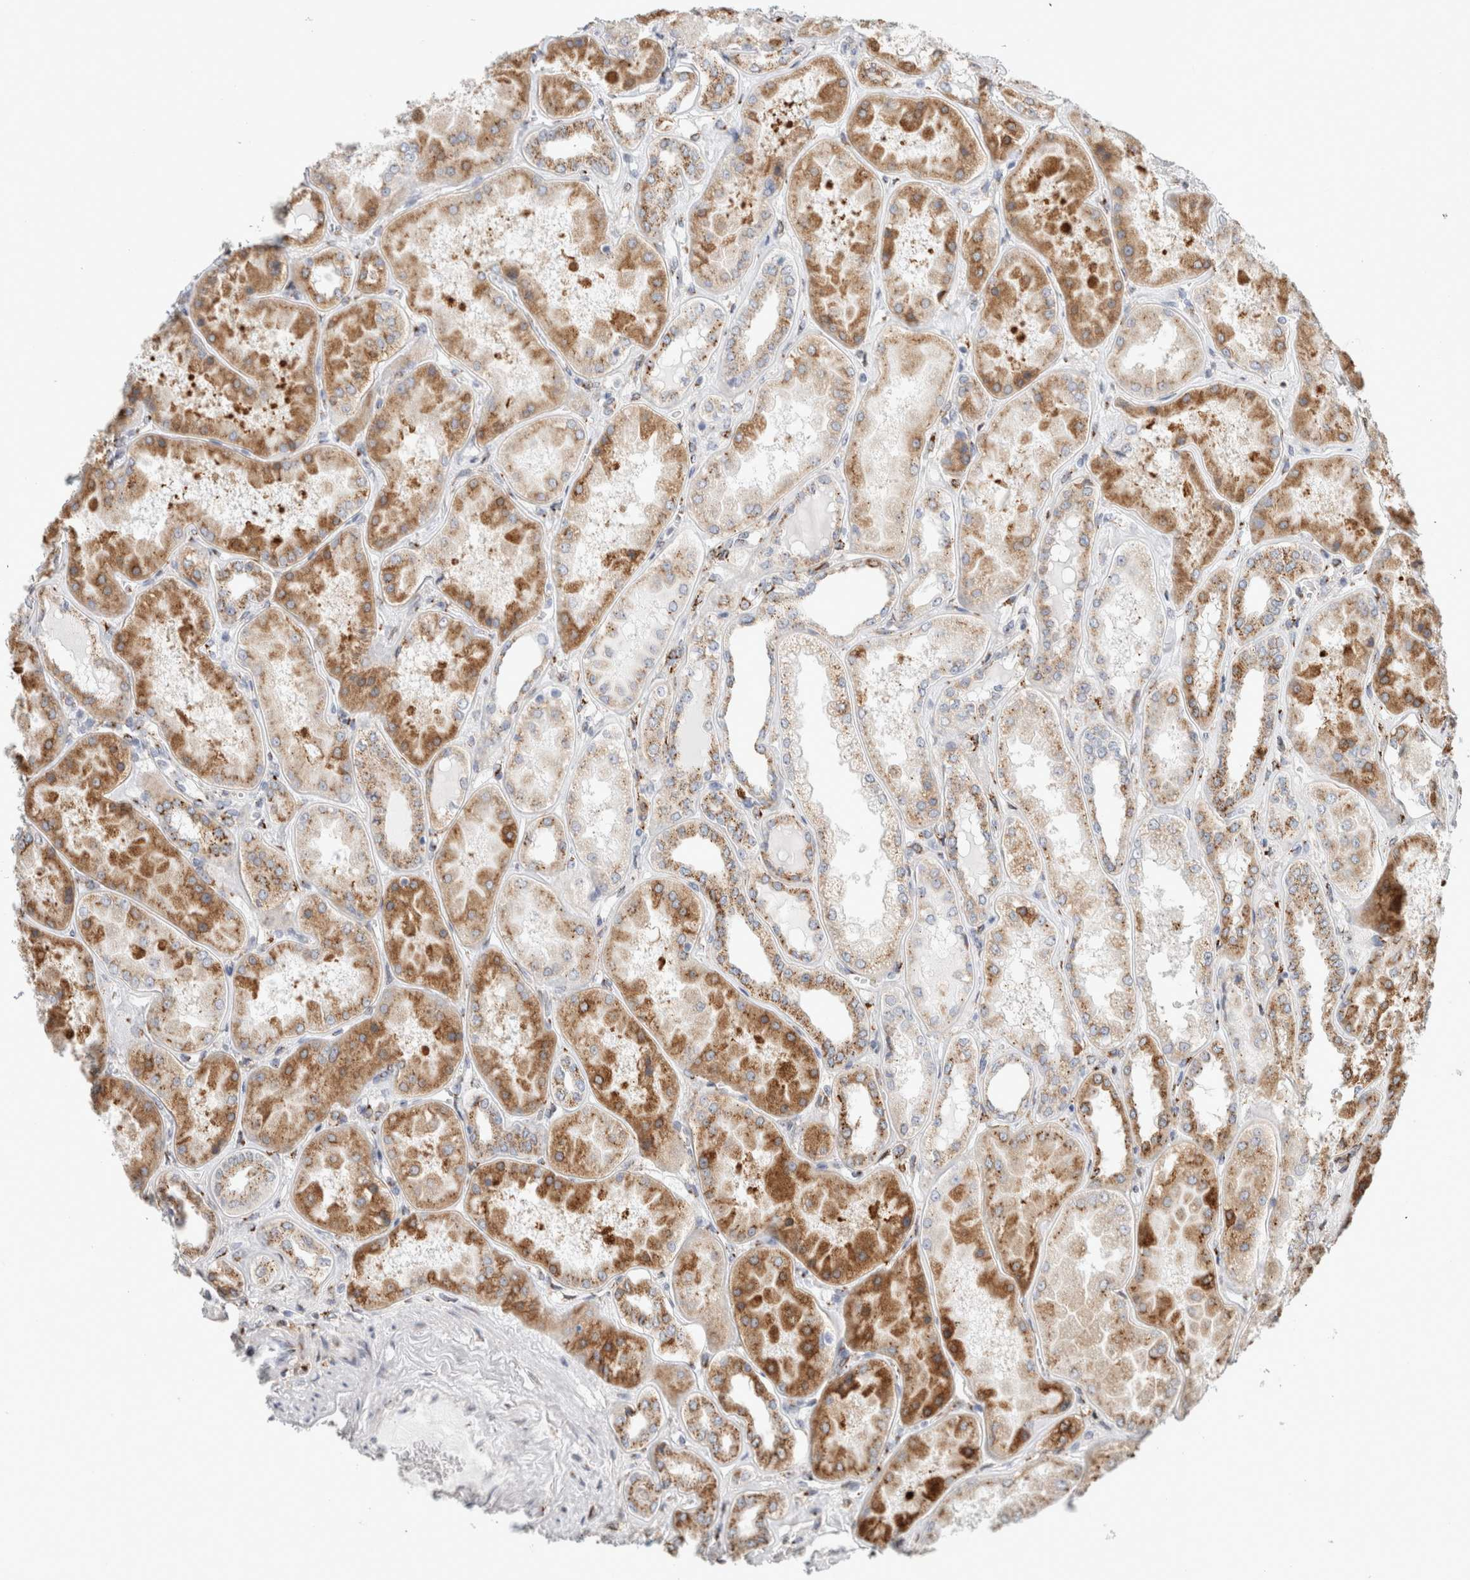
{"staining": {"intensity": "moderate", "quantity": "25%-75%", "location": "cytoplasmic/membranous"}, "tissue": "kidney", "cell_type": "Cells in glomeruli", "image_type": "normal", "snomed": [{"axis": "morphology", "description": "Normal tissue, NOS"}, {"axis": "topography", "description": "Kidney"}], "caption": "The image displays staining of normal kidney, revealing moderate cytoplasmic/membranous protein staining (brown color) within cells in glomeruli. The protein of interest is stained brown, and the nuclei are stained in blue (DAB (3,3'-diaminobenzidine) IHC with brightfield microscopy, high magnification).", "gene": "MCFD2", "patient": {"sex": "female", "age": 56}}